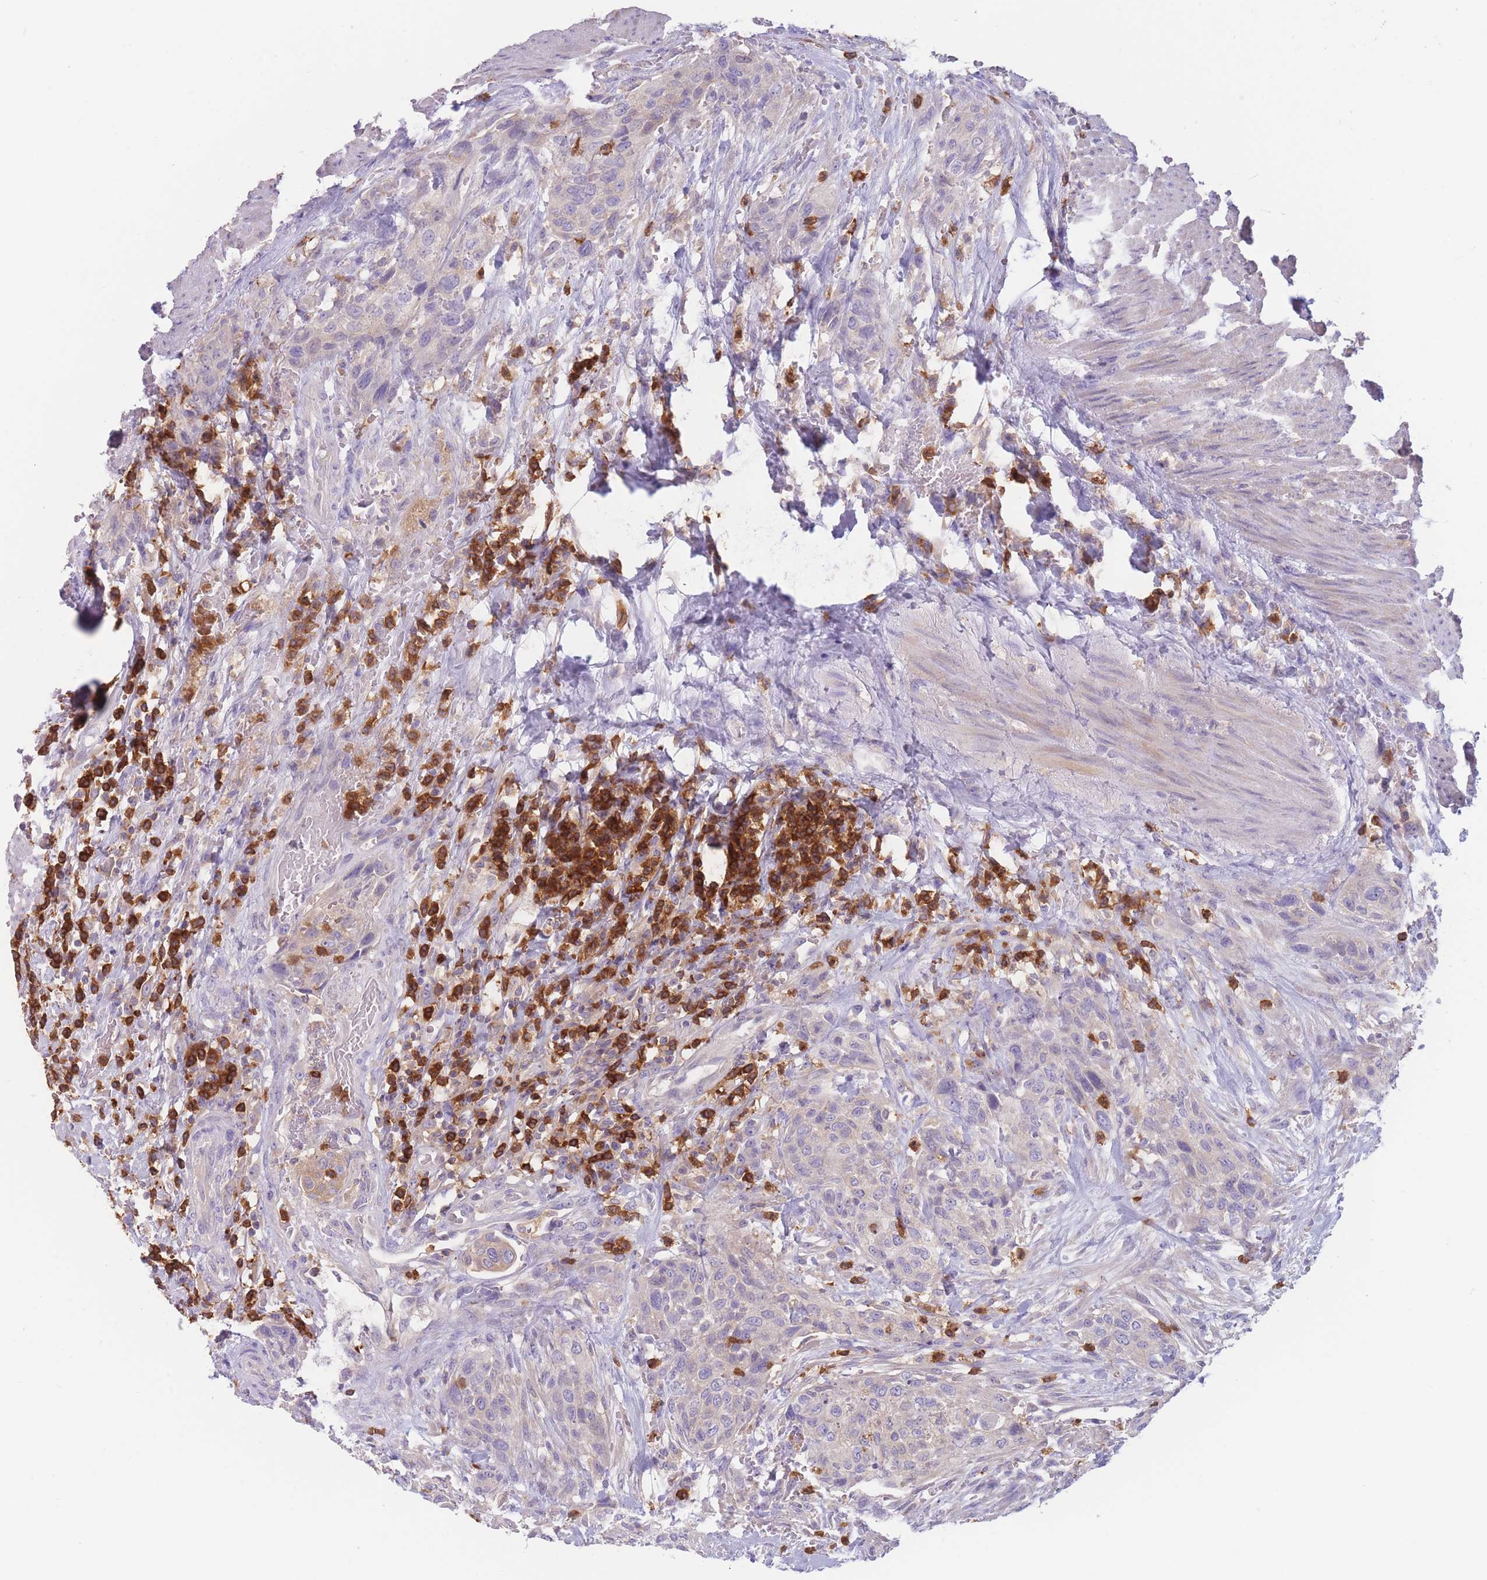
{"staining": {"intensity": "negative", "quantity": "none", "location": "none"}, "tissue": "urothelial cancer", "cell_type": "Tumor cells", "image_type": "cancer", "snomed": [{"axis": "morphology", "description": "Urothelial carcinoma, High grade"}, {"axis": "topography", "description": "Urinary bladder"}], "caption": "IHC photomicrograph of urothelial cancer stained for a protein (brown), which demonstrates no expression in tumor cells.", "gene": "ST3GAL4", "patient": {"sex": "male", "age": 35}}